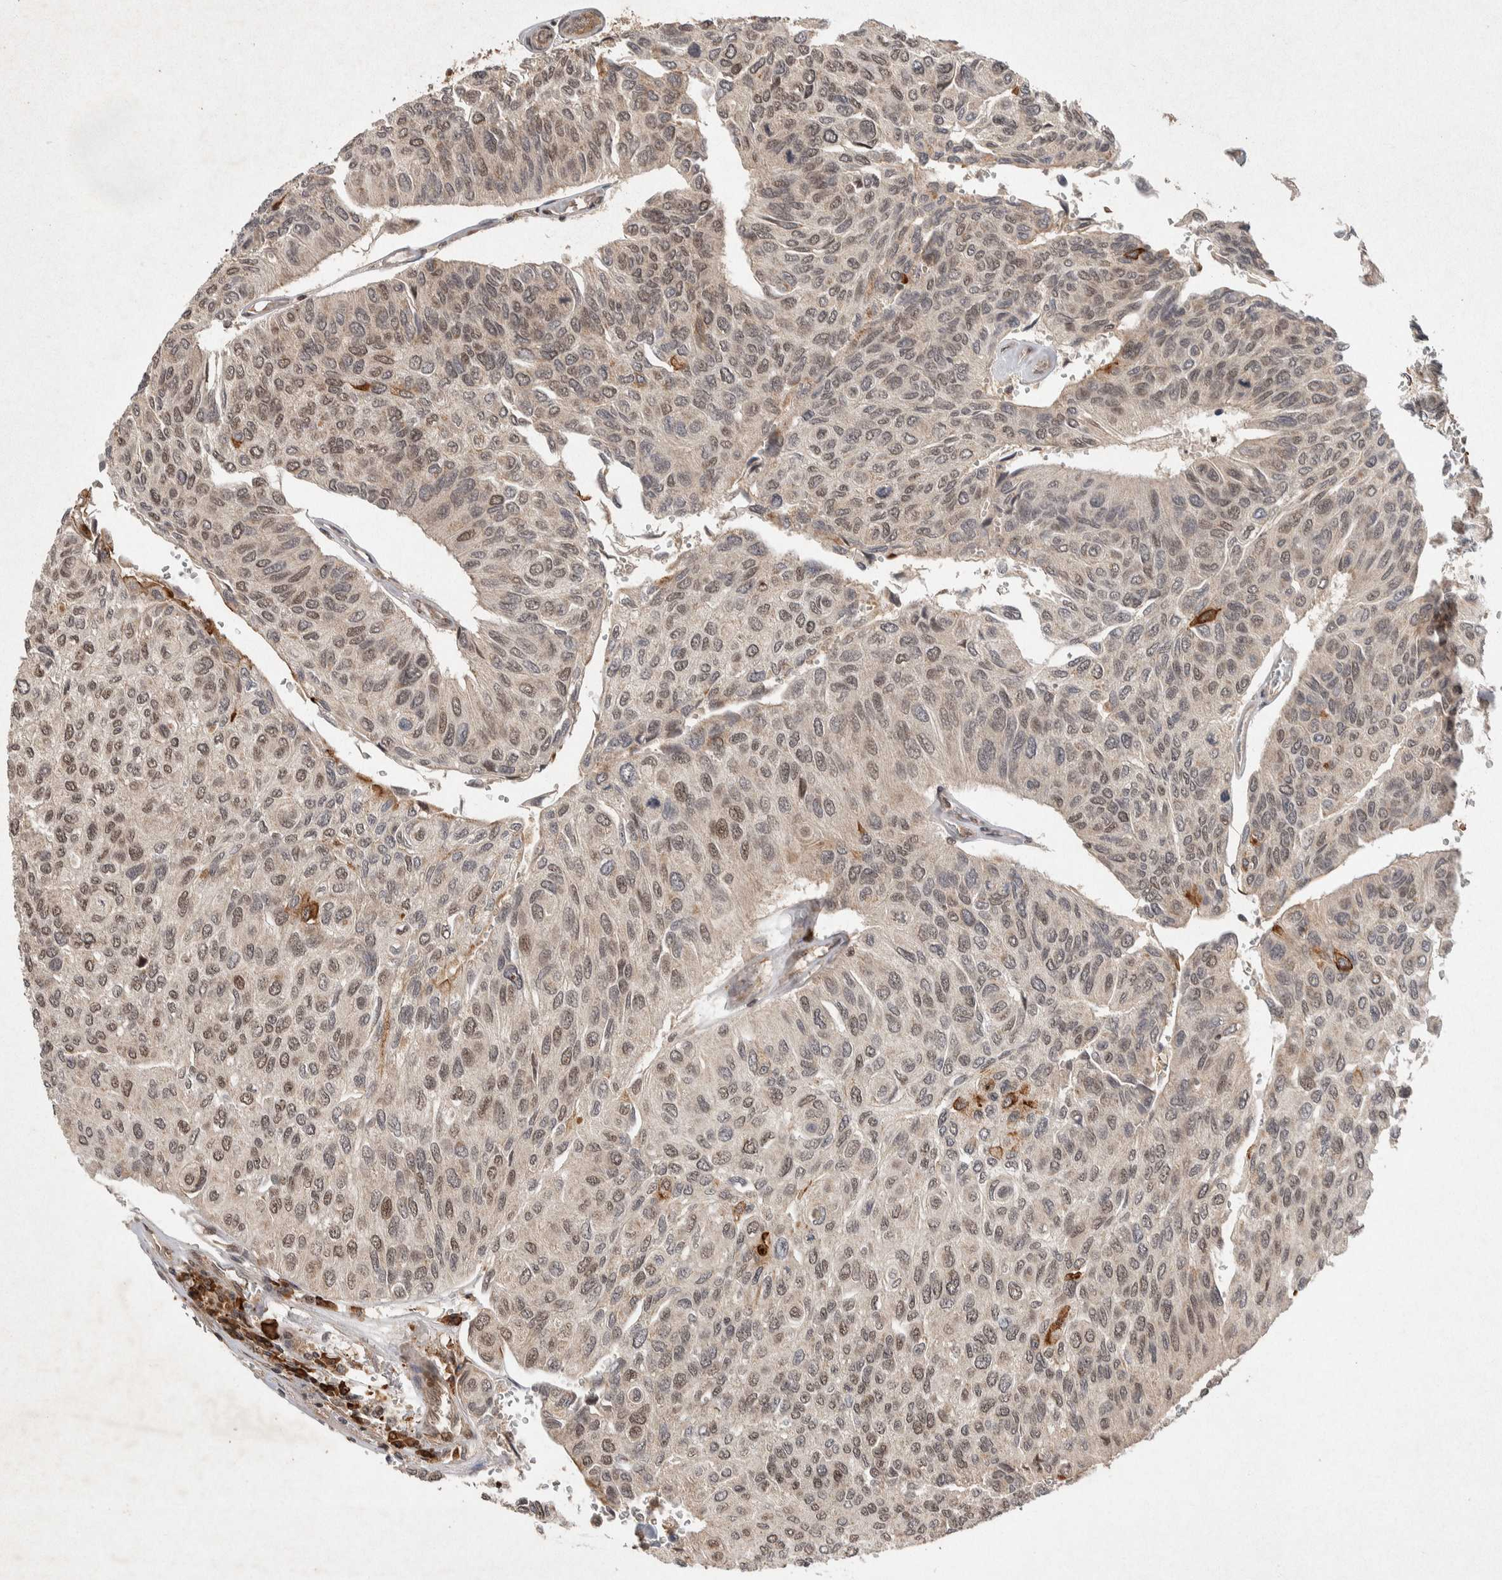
{"staining": {"intensity": "weak", "quantity": "25%-75%", "location": "nuclear"}, "tissue": "urothelial cancer", "cell_type": "Tumor cells", "image_type": "cancer", "snomed": [{"axis": "morphology", "description": "Urothelial carcinoma, High grade"}, {"axis": "topography", "description": "Urinary bladder"}], "caption": "Human urothelial carcinoma (high-grade) stained for a protein (brown) exhibits weak nuclear positive expression in about 25%-75% of tumor cells.", "gene": "TOR1B", "patient": {"sex": "male", "age": 66}}